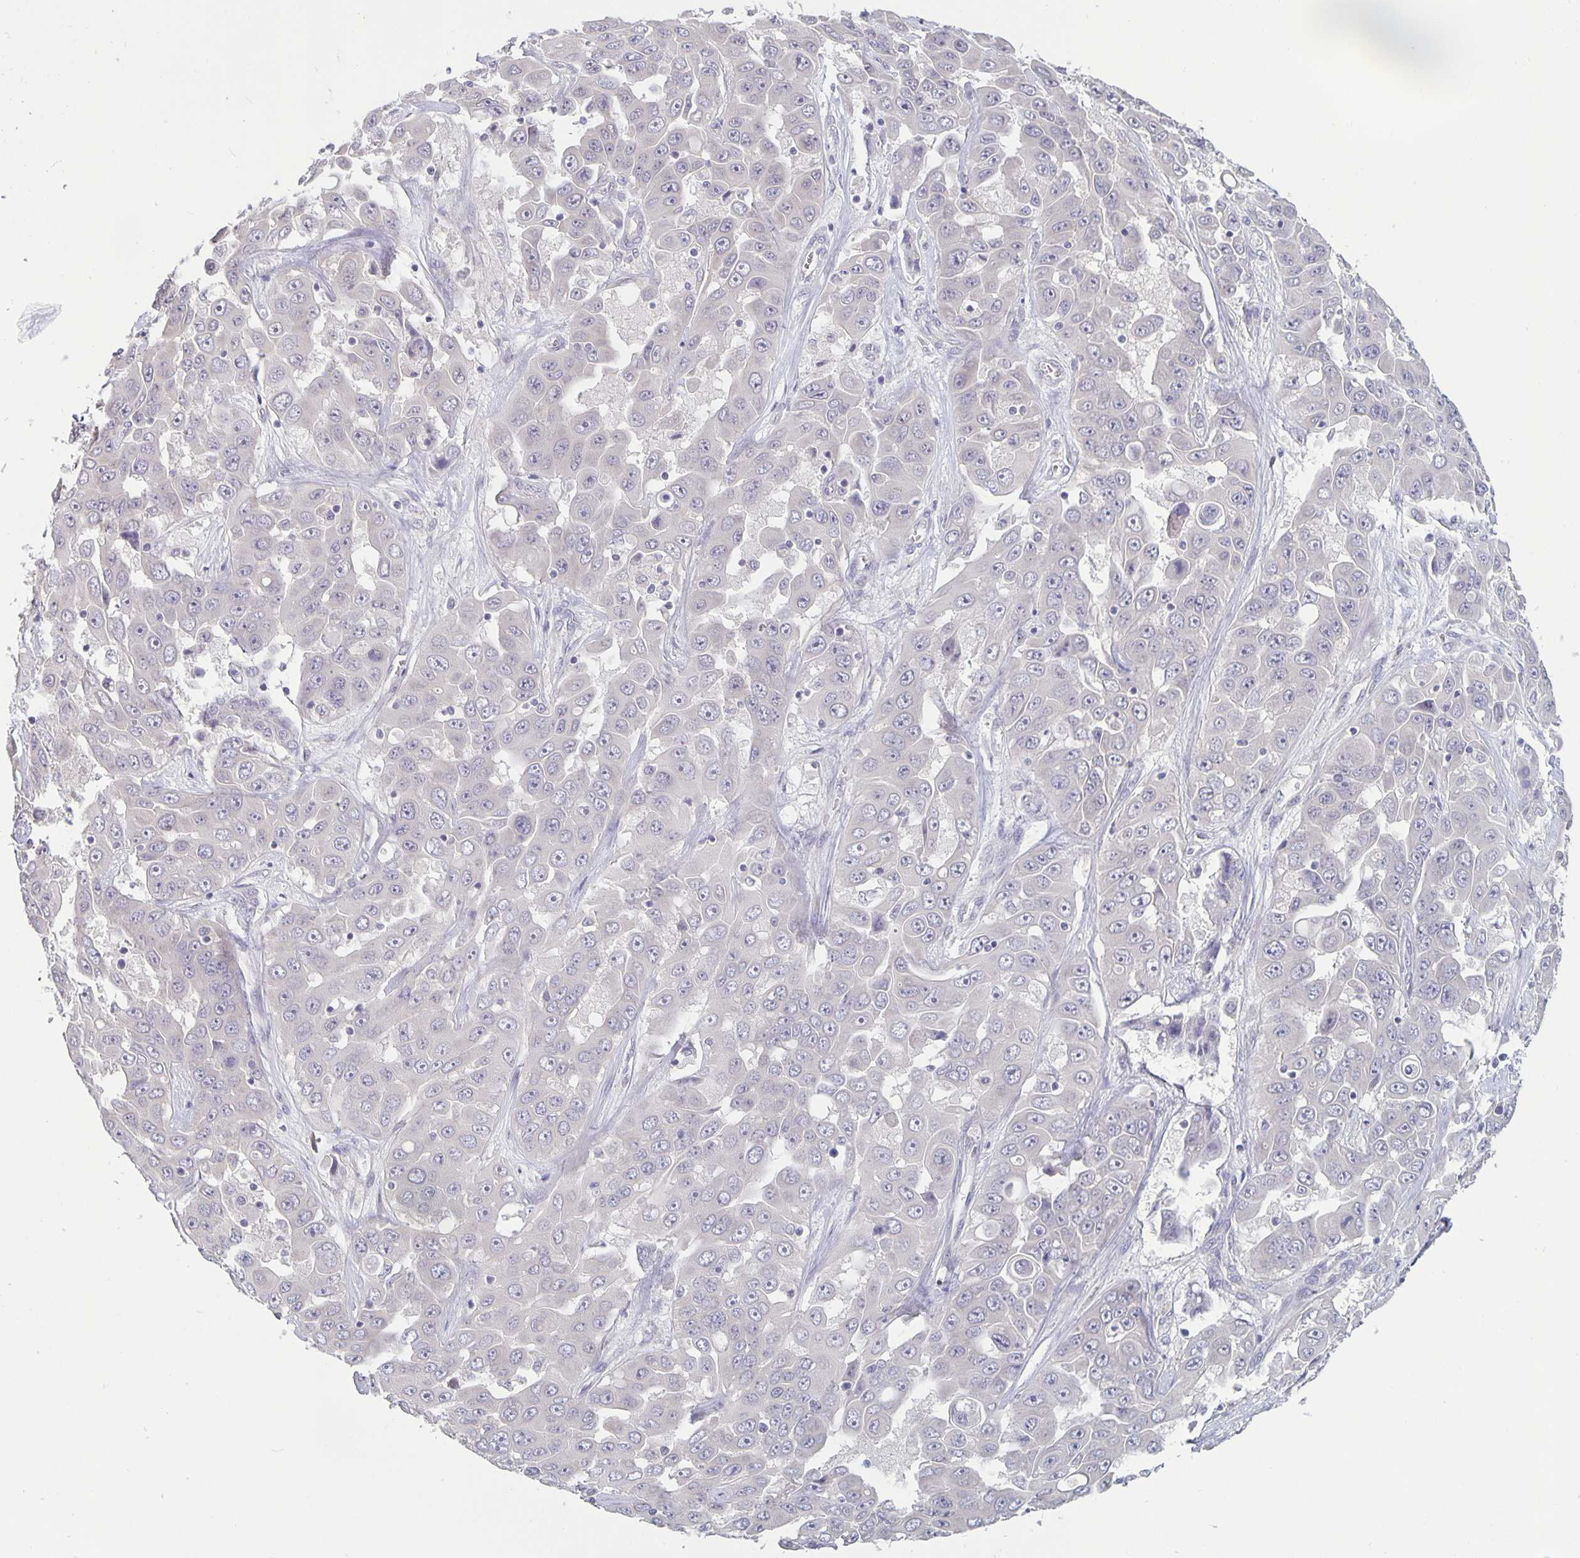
{"staining": {"intensity": "negative", "quantity": "none", "location": "none"}, "tissue": "liver cancer", "cell_type": "Tumor cells", "image_type": "cancer", "snomed": [{"axis": "morphology", "description": "Cholangiocarcinoma"}, {"axis": "topography", "description": "Liver"}], "caption": "Tumor cells are negative for protein expression in human cholangiocarcinoma (liver).", "gene": "PLCB3", "patient": {"sex": "female", "age": 52}}